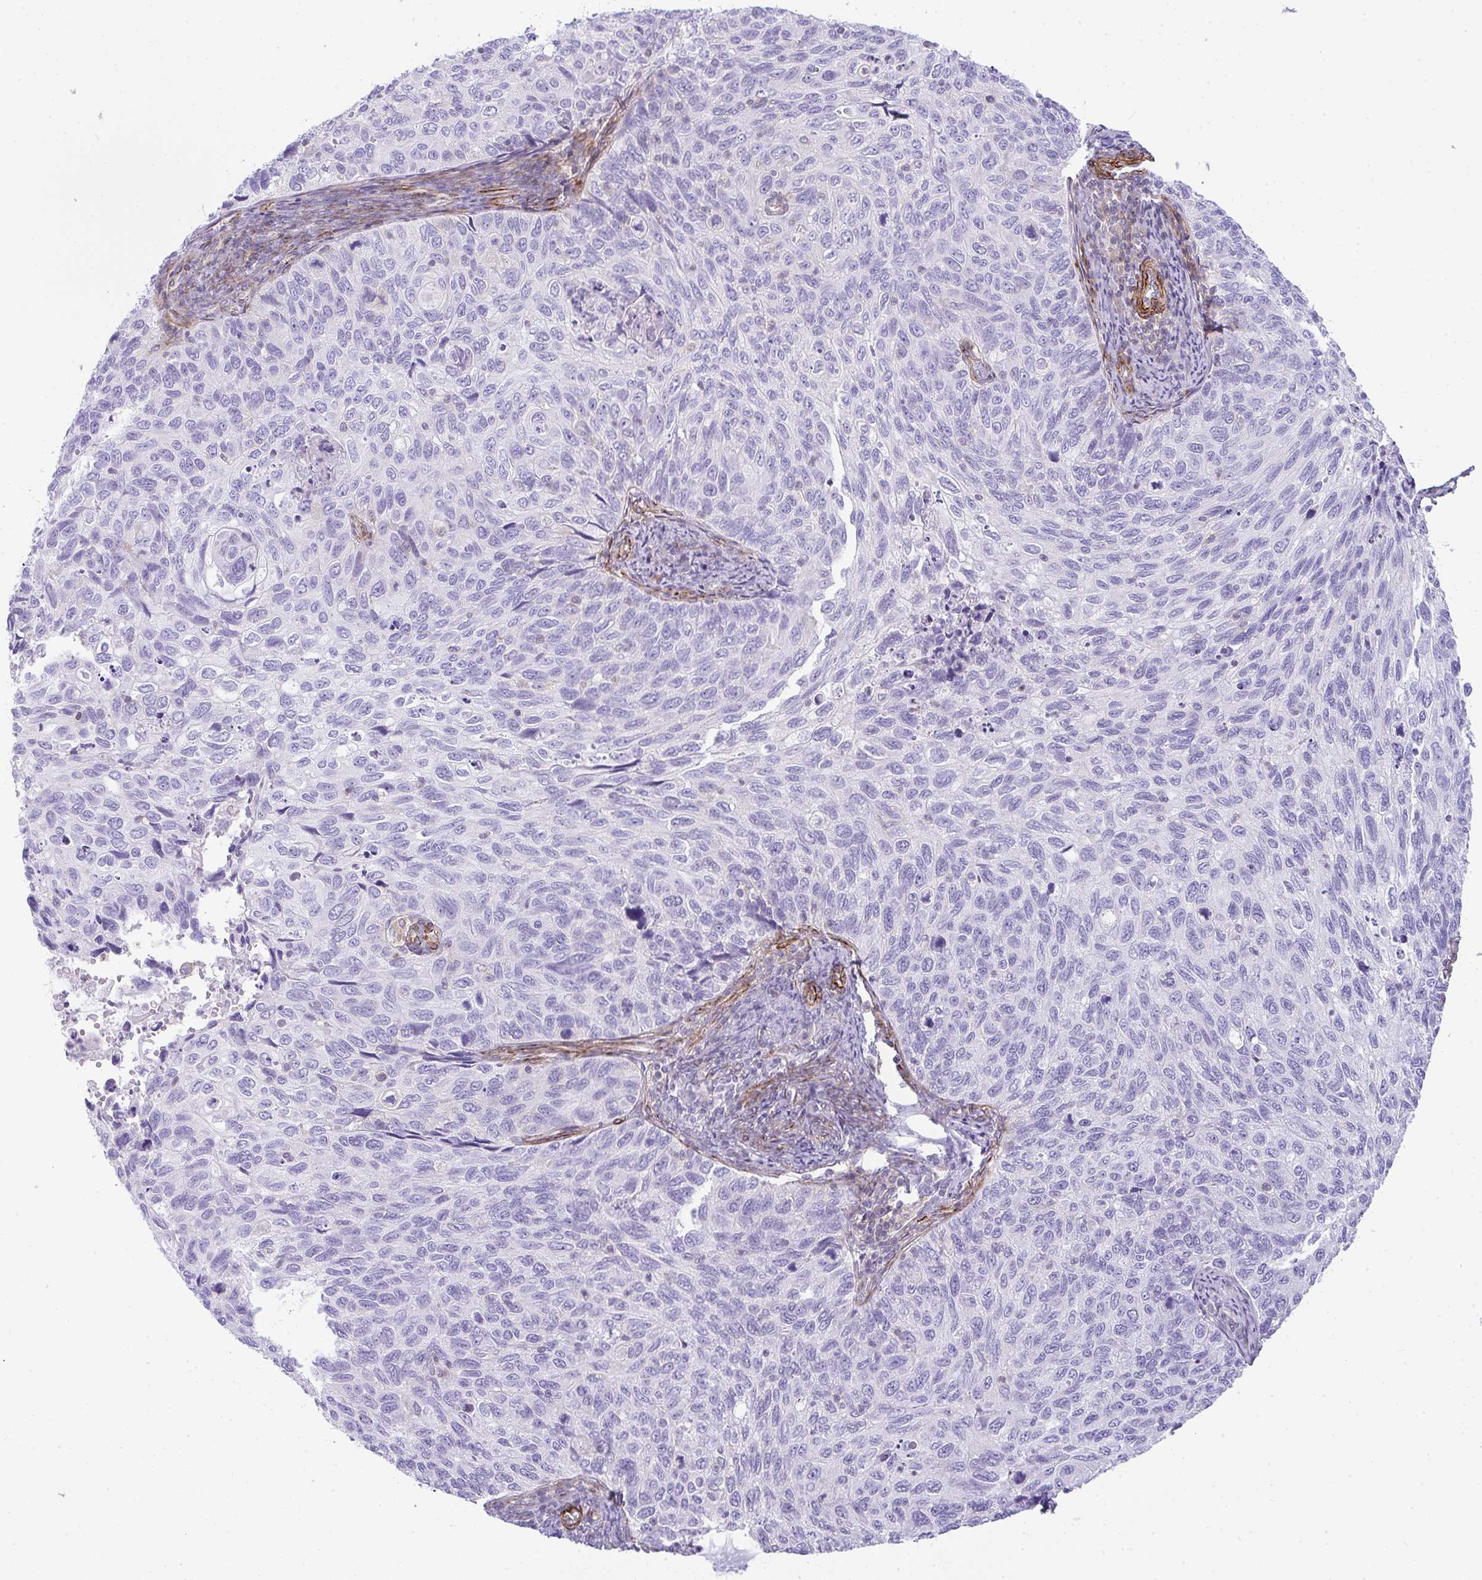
{"staining": {"intensity": "negative", "quantity": "none", "location": "none"}, "tissue": "cervical cancer", "cell_type": "Tumor cells", "image_type": "cancer", "snomed": [{"axis": "morphology", "description": "Squamous cell carcinoma, NOS"}, {"axis": "topography", "description": "Cervix"}], "caption": "Histopathology image shows no protein positivity in tumor cells of squamous cell carcinoma (cervical) tissue.", "gene": "CDRT15", "patient": {"sex": "female", "age": 70}}